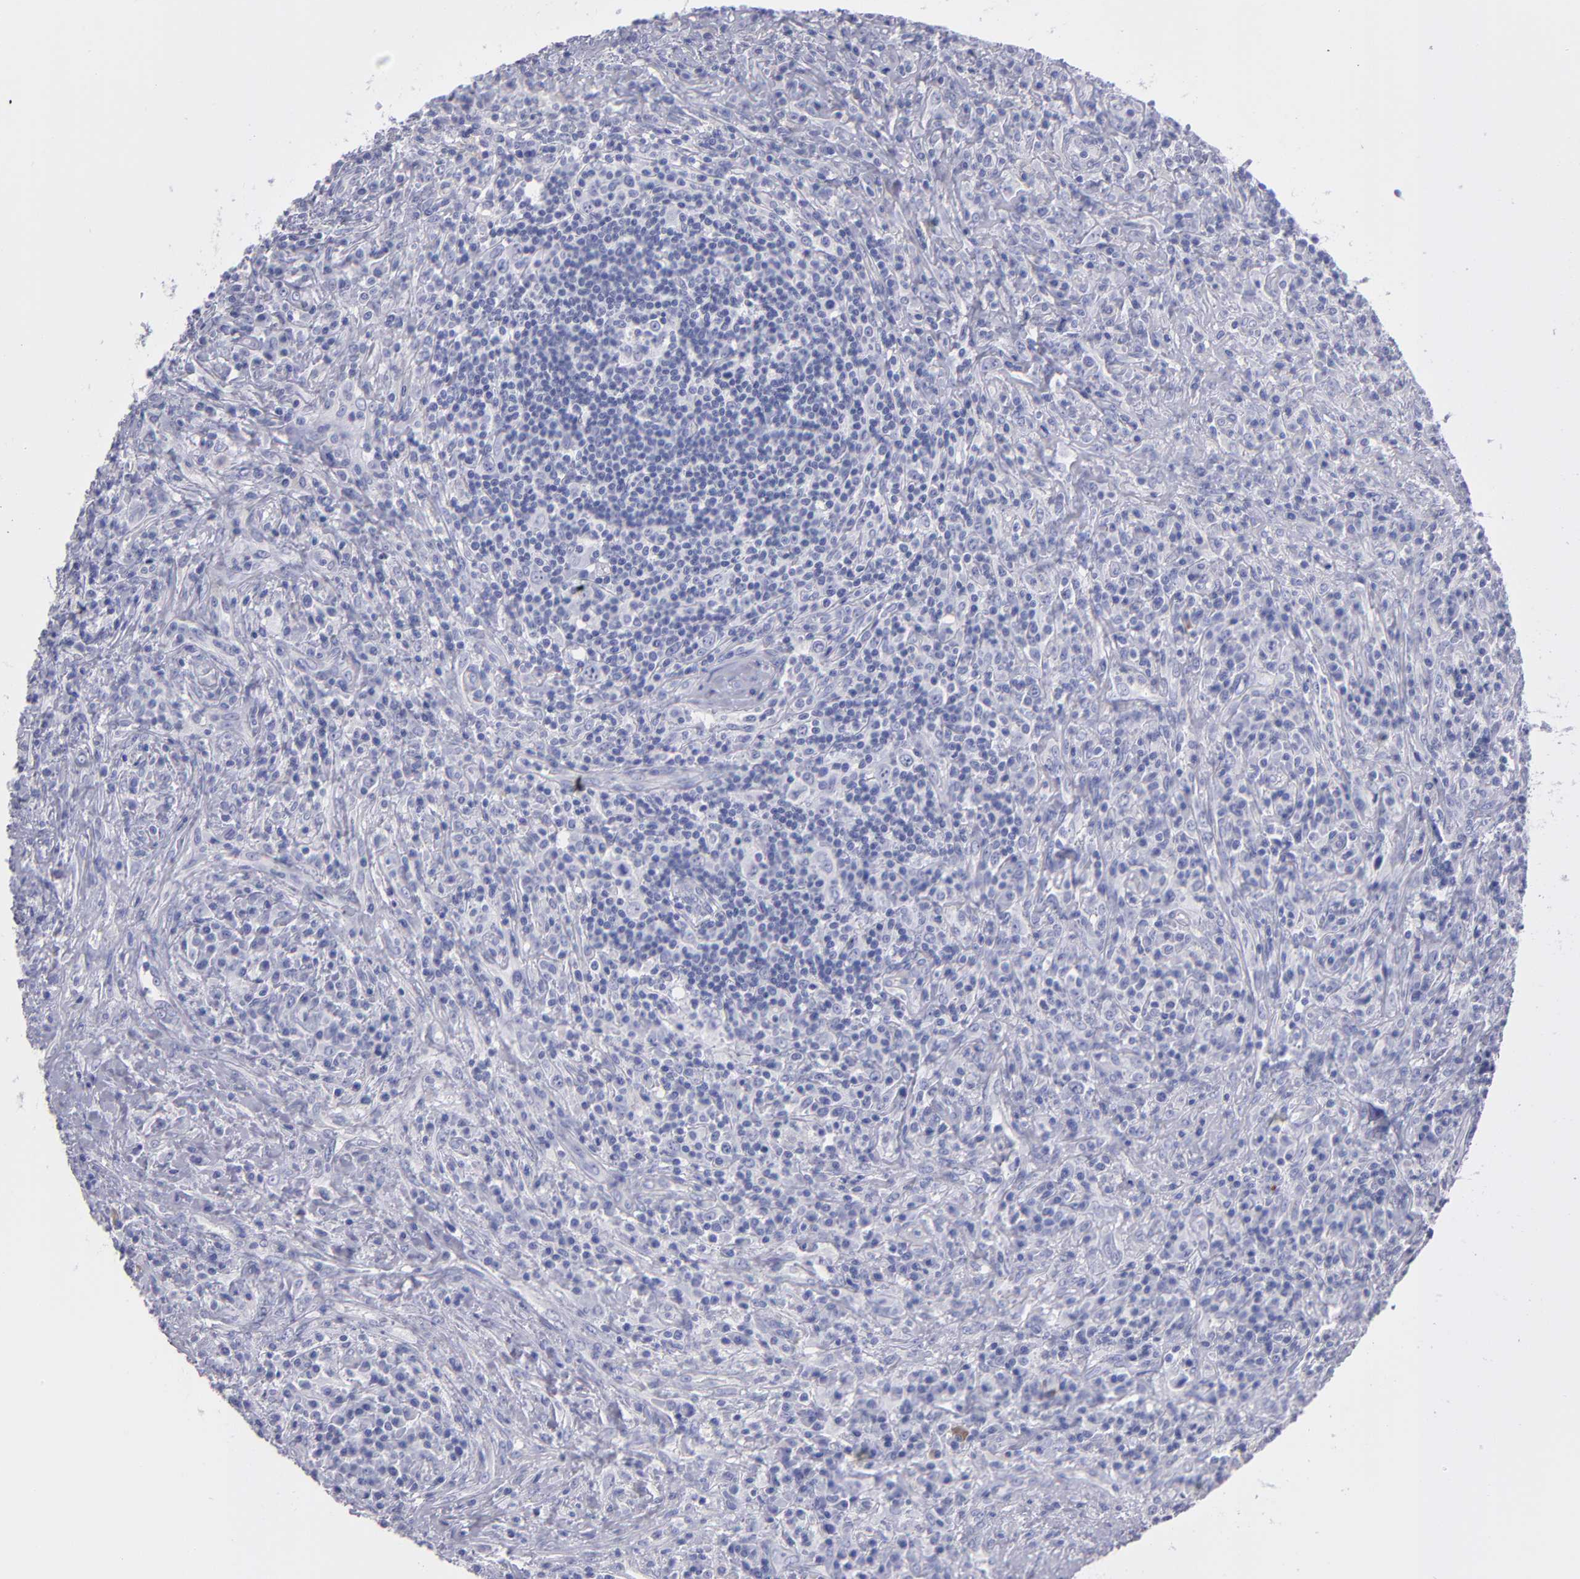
{"staining": {"intensity": "negative", "quantity": "none", "location": "none"}, "tissue": "lymphoma", "cell_type": "Tumor cells", "image_type": "cancer", "snomed": [{"axis": "morphology", "description": "Hodgkin's disease, NOS"}, {"axis": "topography", "description": "Lymph node"}], "caption": "IHC histopathology image of neoplastic tissue: Hodgkin's disease stained with DAB demonstrates no significant protein positivity in tumor cells.", "gene": "MB", "patient": {"sex": "female", "age": 25}}